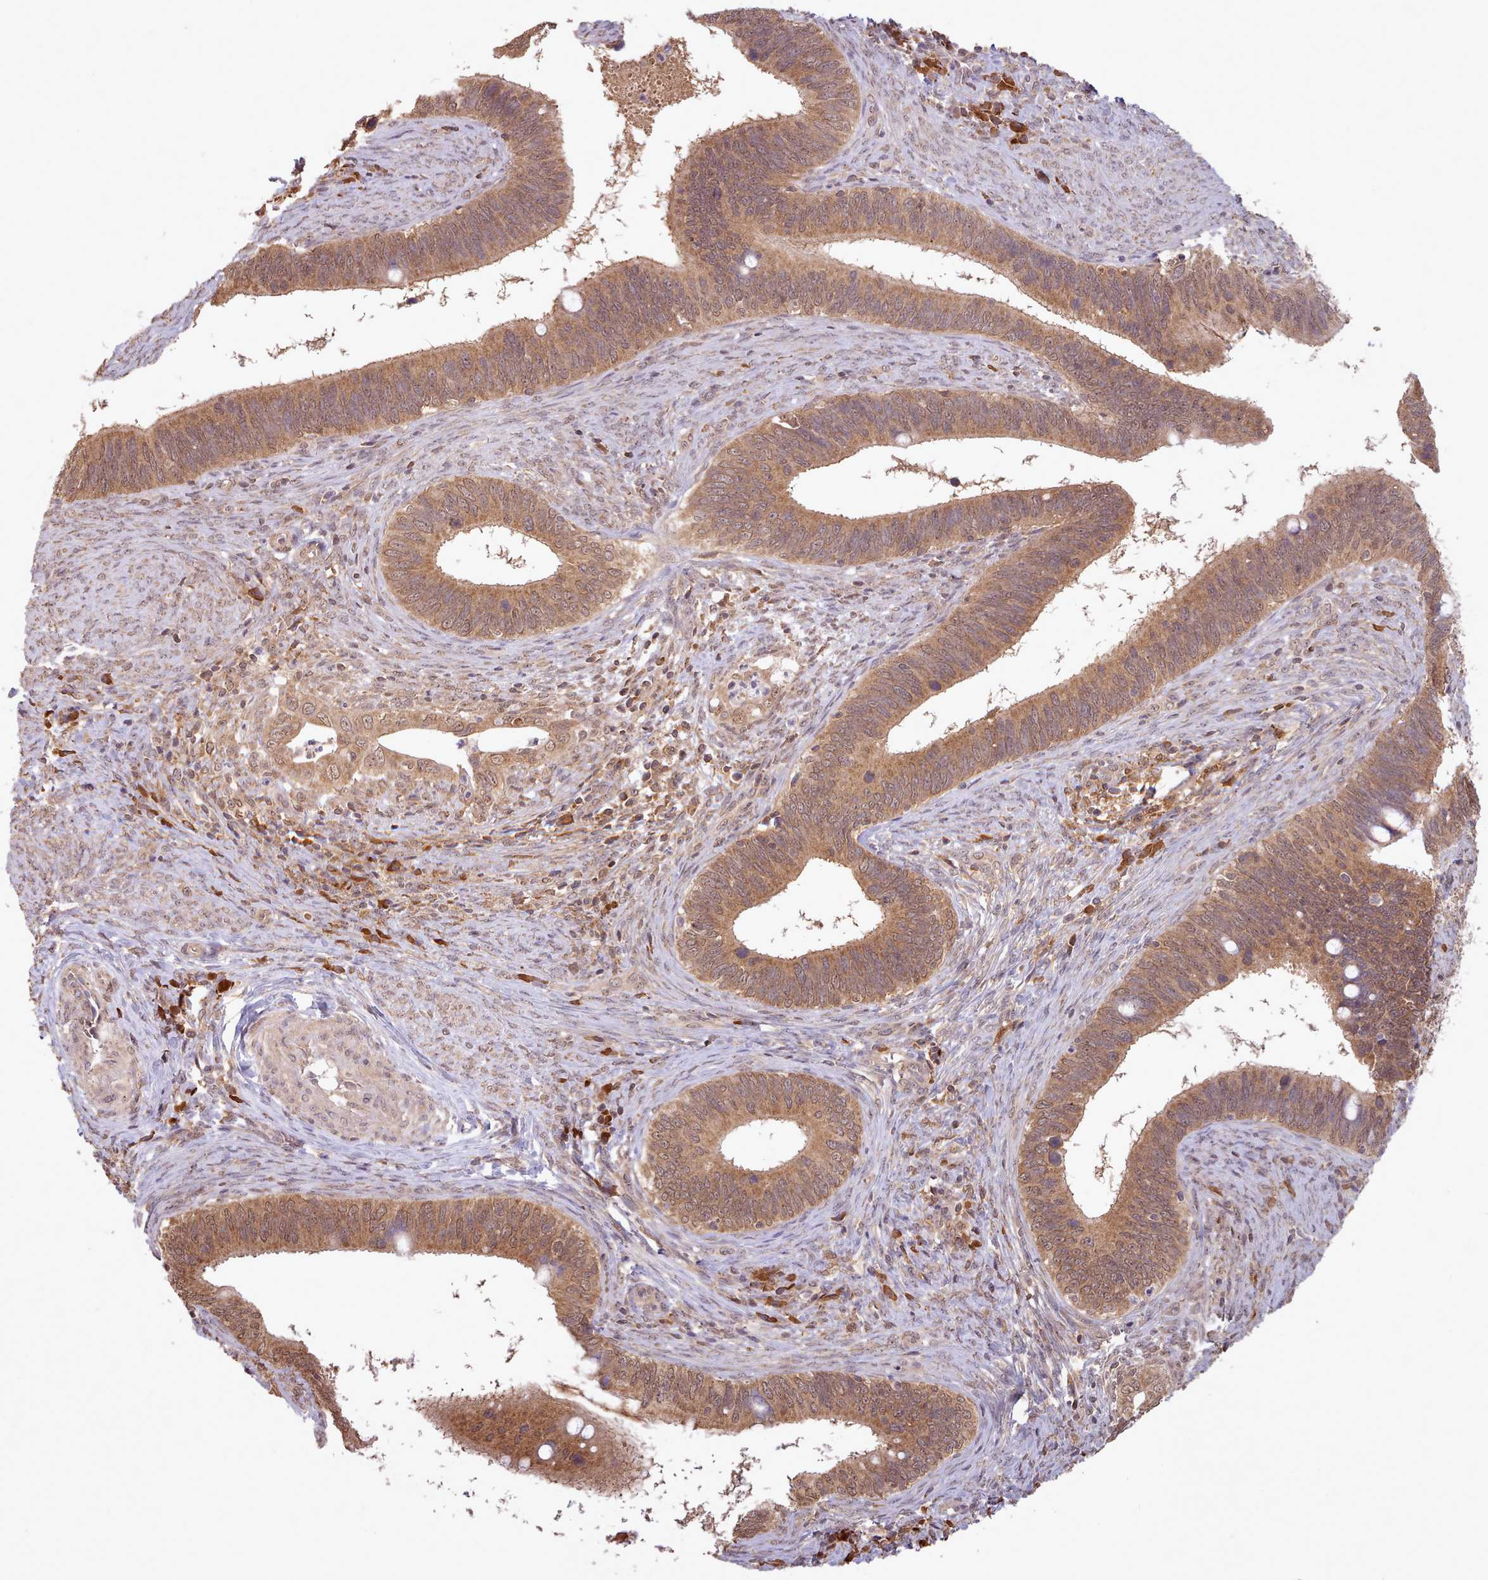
{"staining": {"intensity": "moderate", "quantity": ">75%", "location": "cytoplasmic/membranous,nuclear"}, "tissue": "cervical cancer", "cell_type": "Tumor cells", "image_type": "cancer", "snomed": [{"axis": "morphology", "description": "Adenocarcinoma, NOS"}, {"axis": "topography", "description": "Cervix"}], "caption": "Tumor cells show medium levels of moderate cytoplasmic/membranous and nuclear staining in approximately >75% of cells in cervical adenocarcinoma.", "gene": "PIP4P1", "patient": {"sex": "female", "age": 42}}